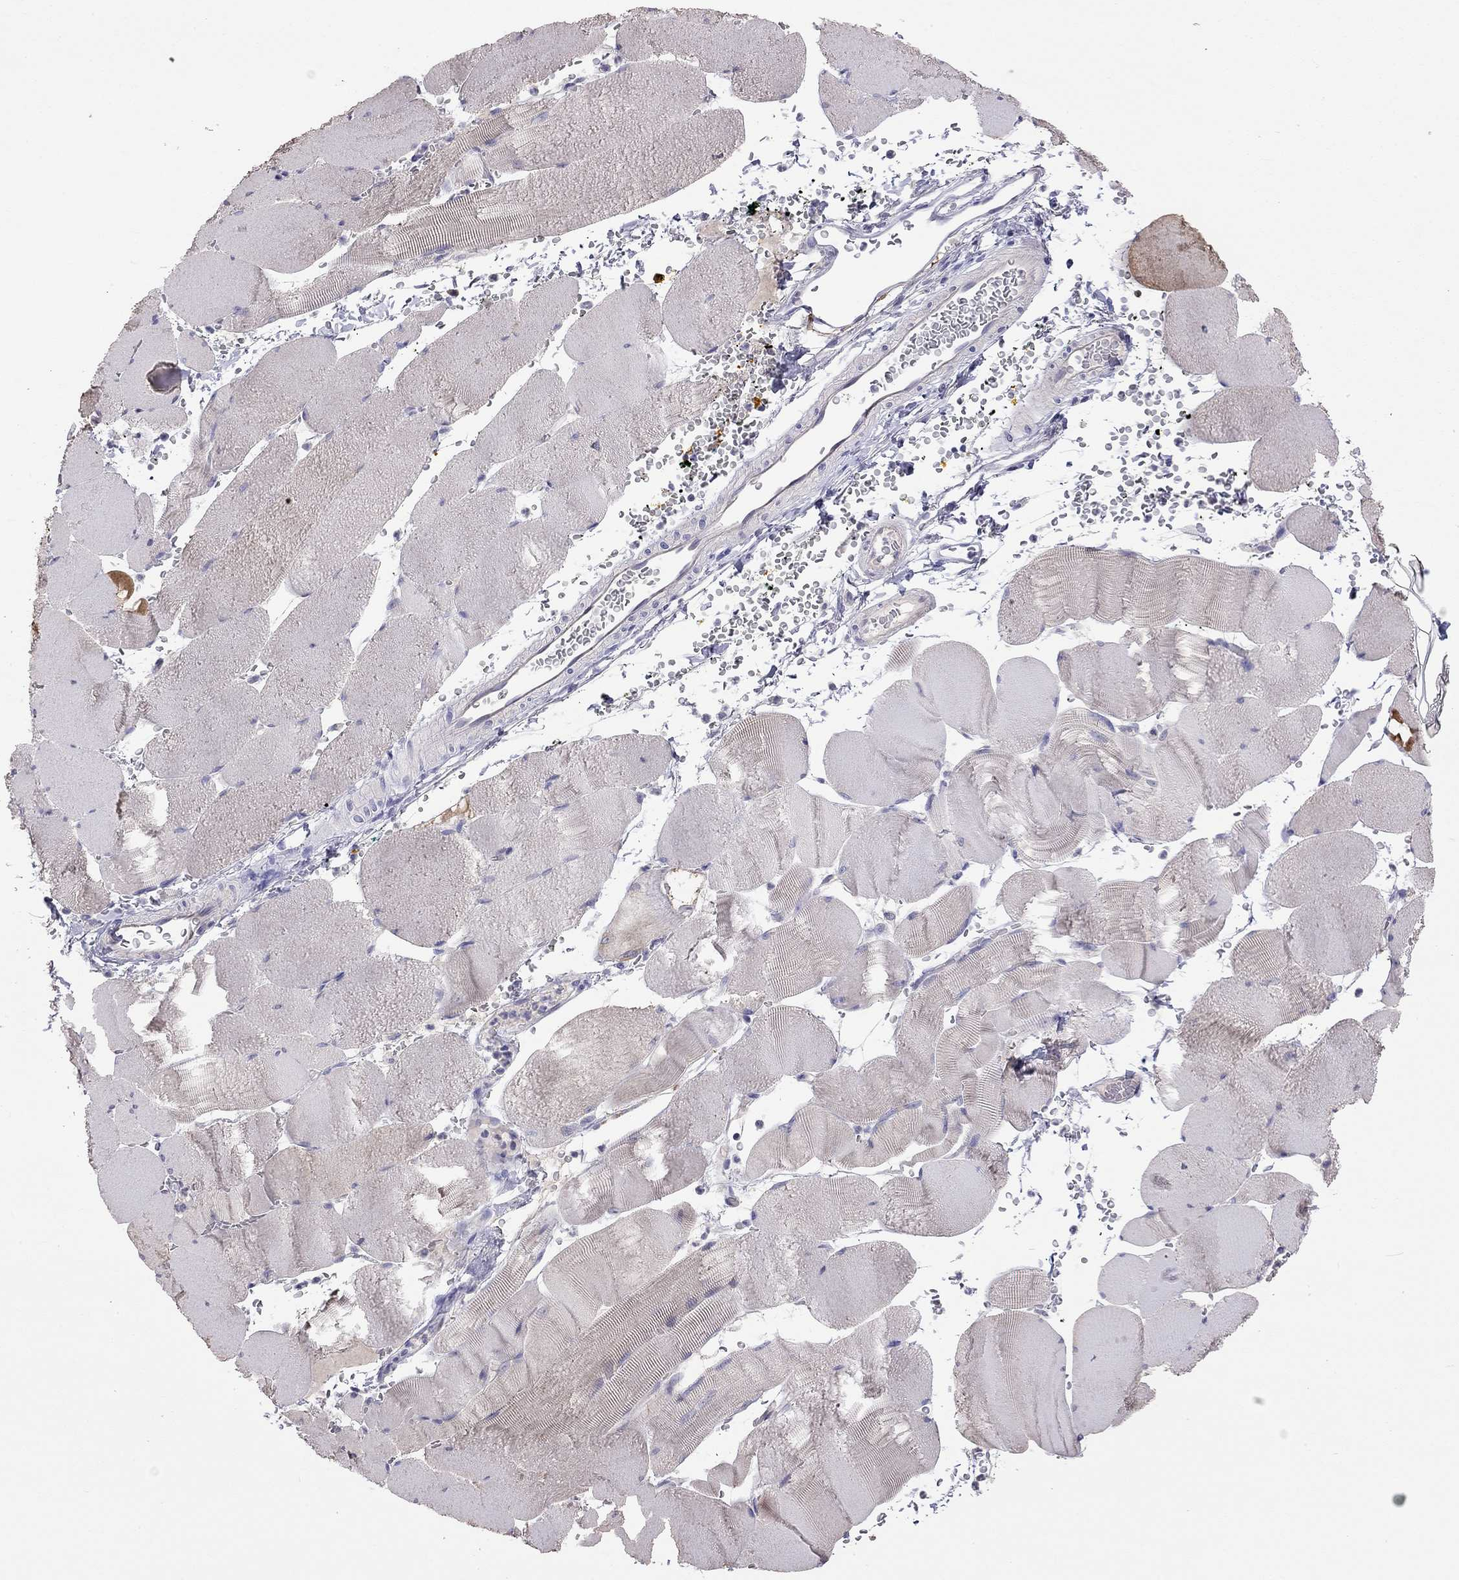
{"staining": {"intensity": "negative", "quantity": "none", "location": "none"}, "tissue": "skeletal muscle", "cell_type": "Myocytes", "image_type": "normal", "snomed": [{"axis": "morphology", "description": "Normal tissue, NOS"}, {"axis": "topography", "description": "Skeletal muscle"}], "caption": "This is an IHC image of benign skeletal muscle. There is no positivity in myocytes.", "gene": "FEZ1", "patient": {"sex": "male", "age": 56}}